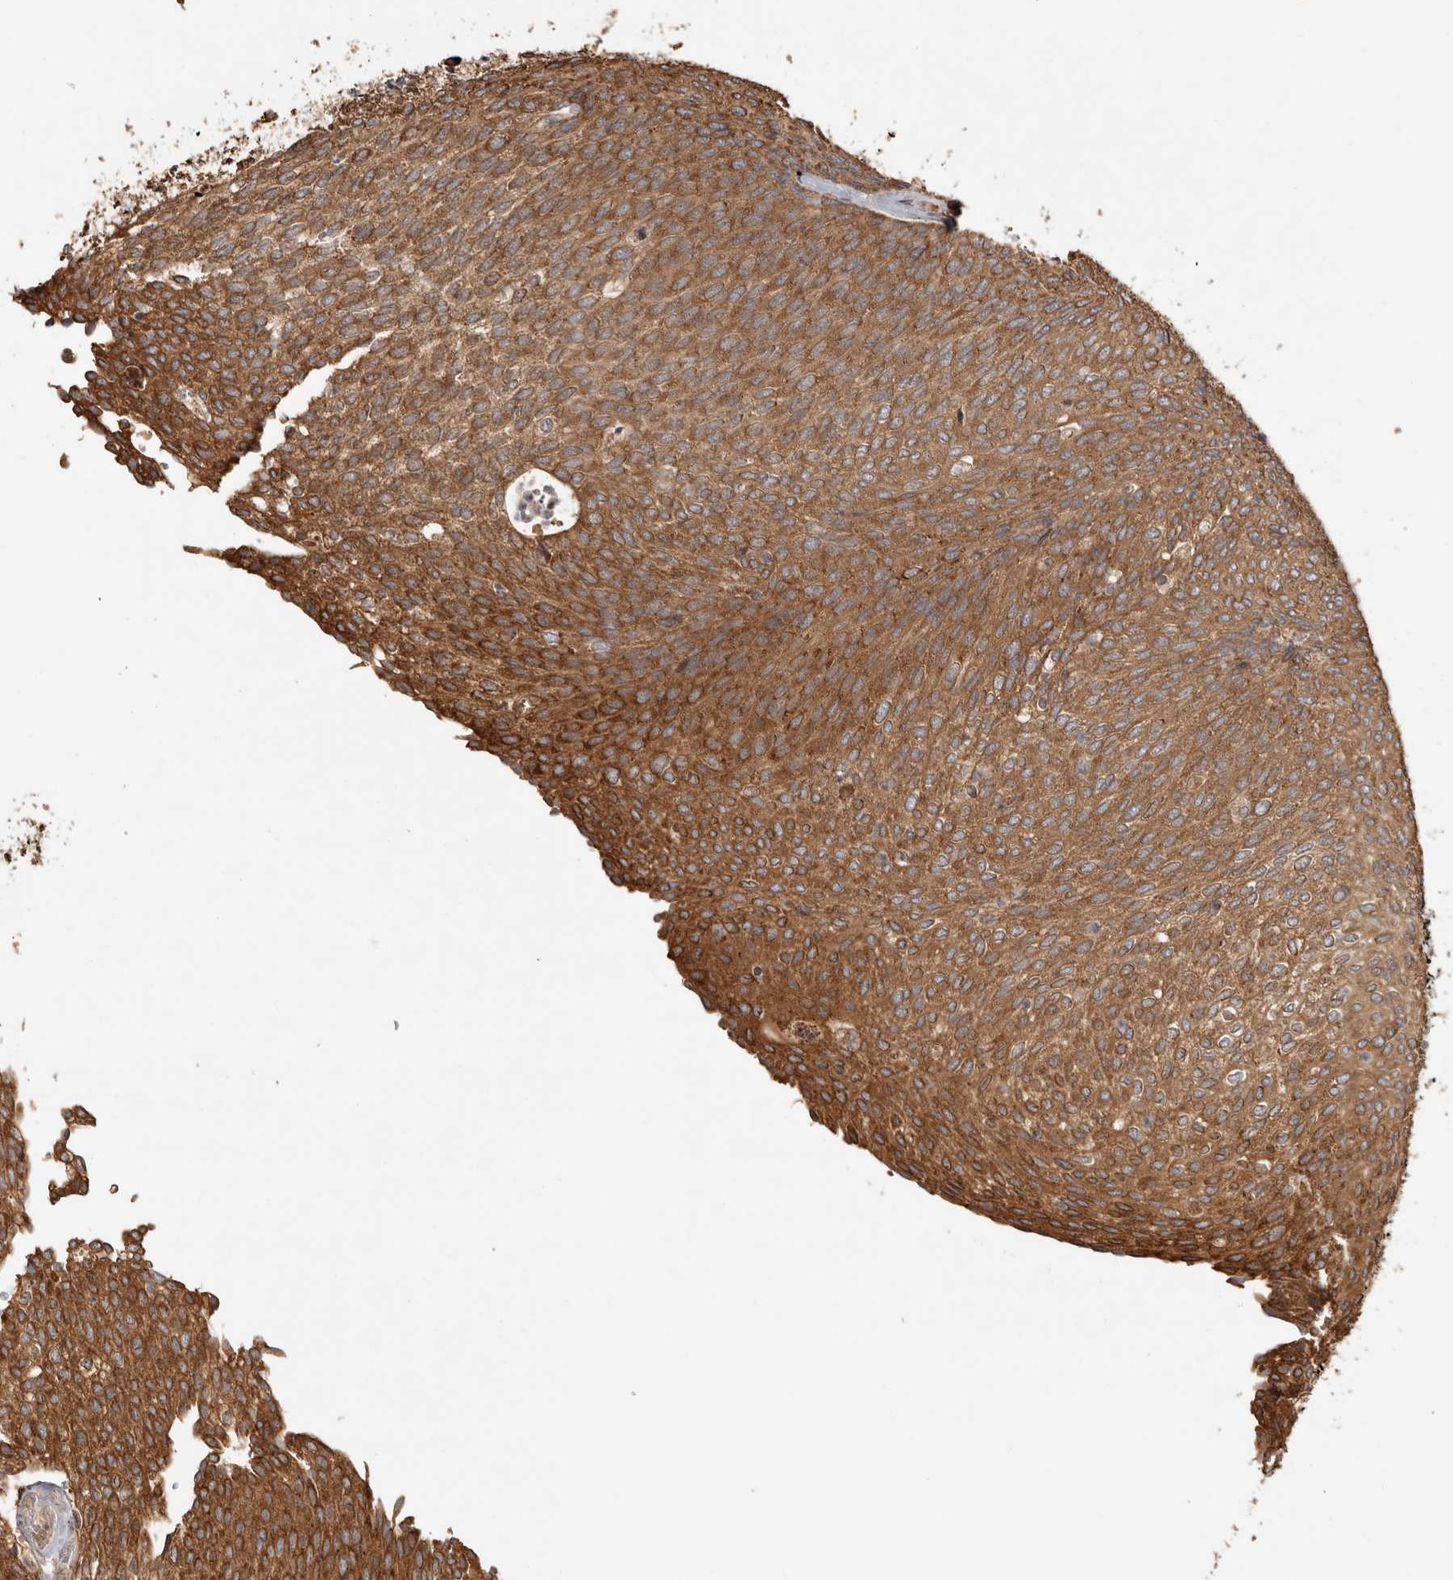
{"staining": {"intensity": "strong", "quantity": ">75%", "location": "cytoplasmic/membranous"}, "tissue": "urothelial cancer", "cell_type": "Tumor cells", "image_type": "cancer", "snomed": [{"axis": "morphology", "description": "Urothelial carcinoma, Low grade"}, {"axis": "topography", "description": "Urinary bladder"}], "caption": "Immunohistochemical staining of human urothelial cancer demonstrates high levels of strong cytoplasmic/membranous staining in about >75% of tumor cells.", "gene": "CAMSAP2", "patient": {"sex": "female", "age": 79}}